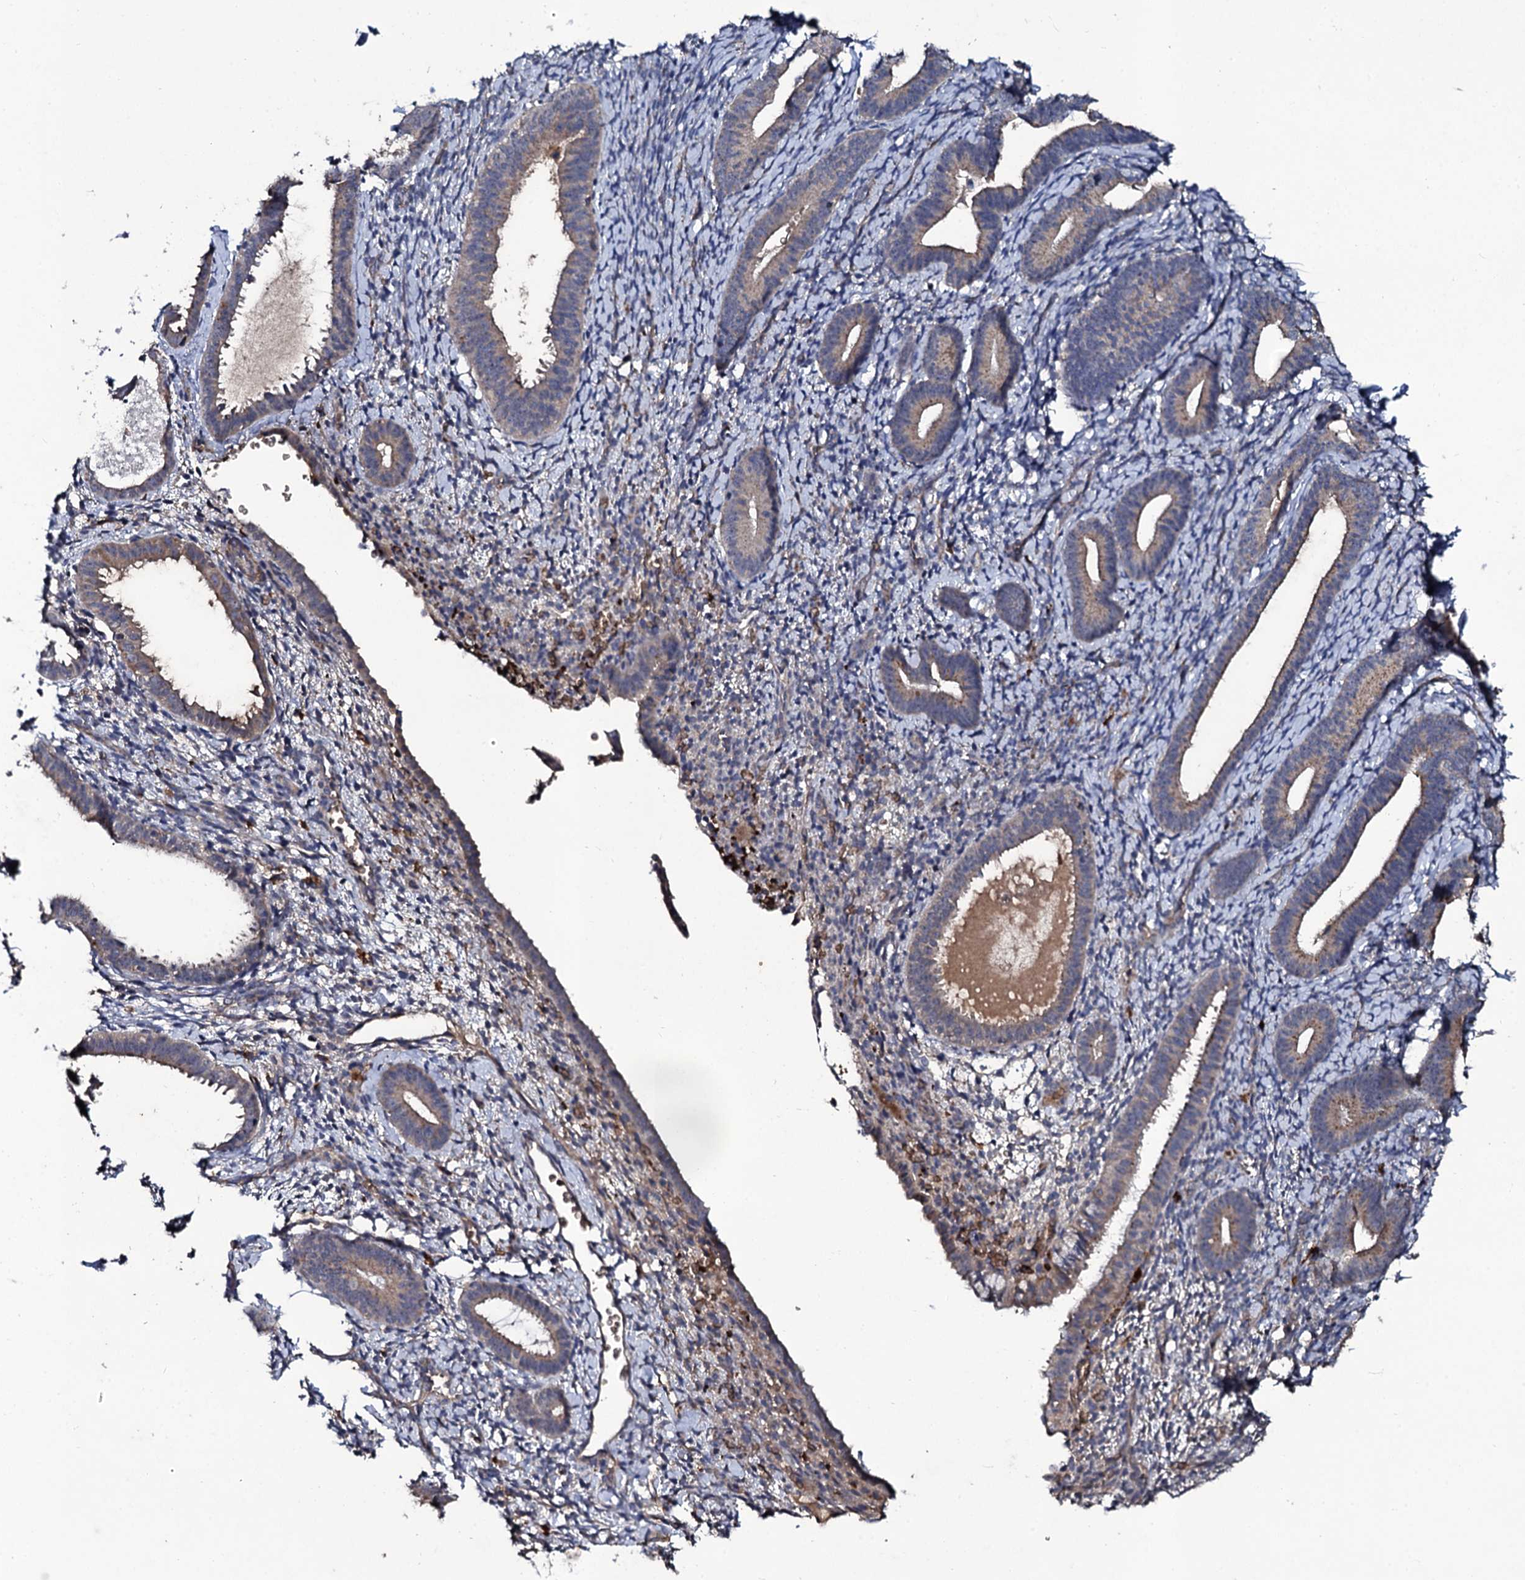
{"staining": {"intensity": "weak", "quantity": "<25%", "location": "cytoplasmic/membranous"}, "tissue": "endometrium", "cell_type": "Cells in endometrial stroma", "image_type": "normal", "snomed": [{"axis": "morphology", "description": "Normal tissue, NOS"}, {"axis": "topography", "description": "Endometrium"}], "caption": "Immunohistochemical staining of normal endometrium shows no significant positivity in cells in endometrial stroma. The staining was performed using DAB (3,3'-diaminobenzidine) to visualize the protein expression in brown, while the nuclei were stained in blue with hematoxylin (Magnification: 20x).", "gene": "LRRC28", "patient": {"sex": "female", "age": 65}}